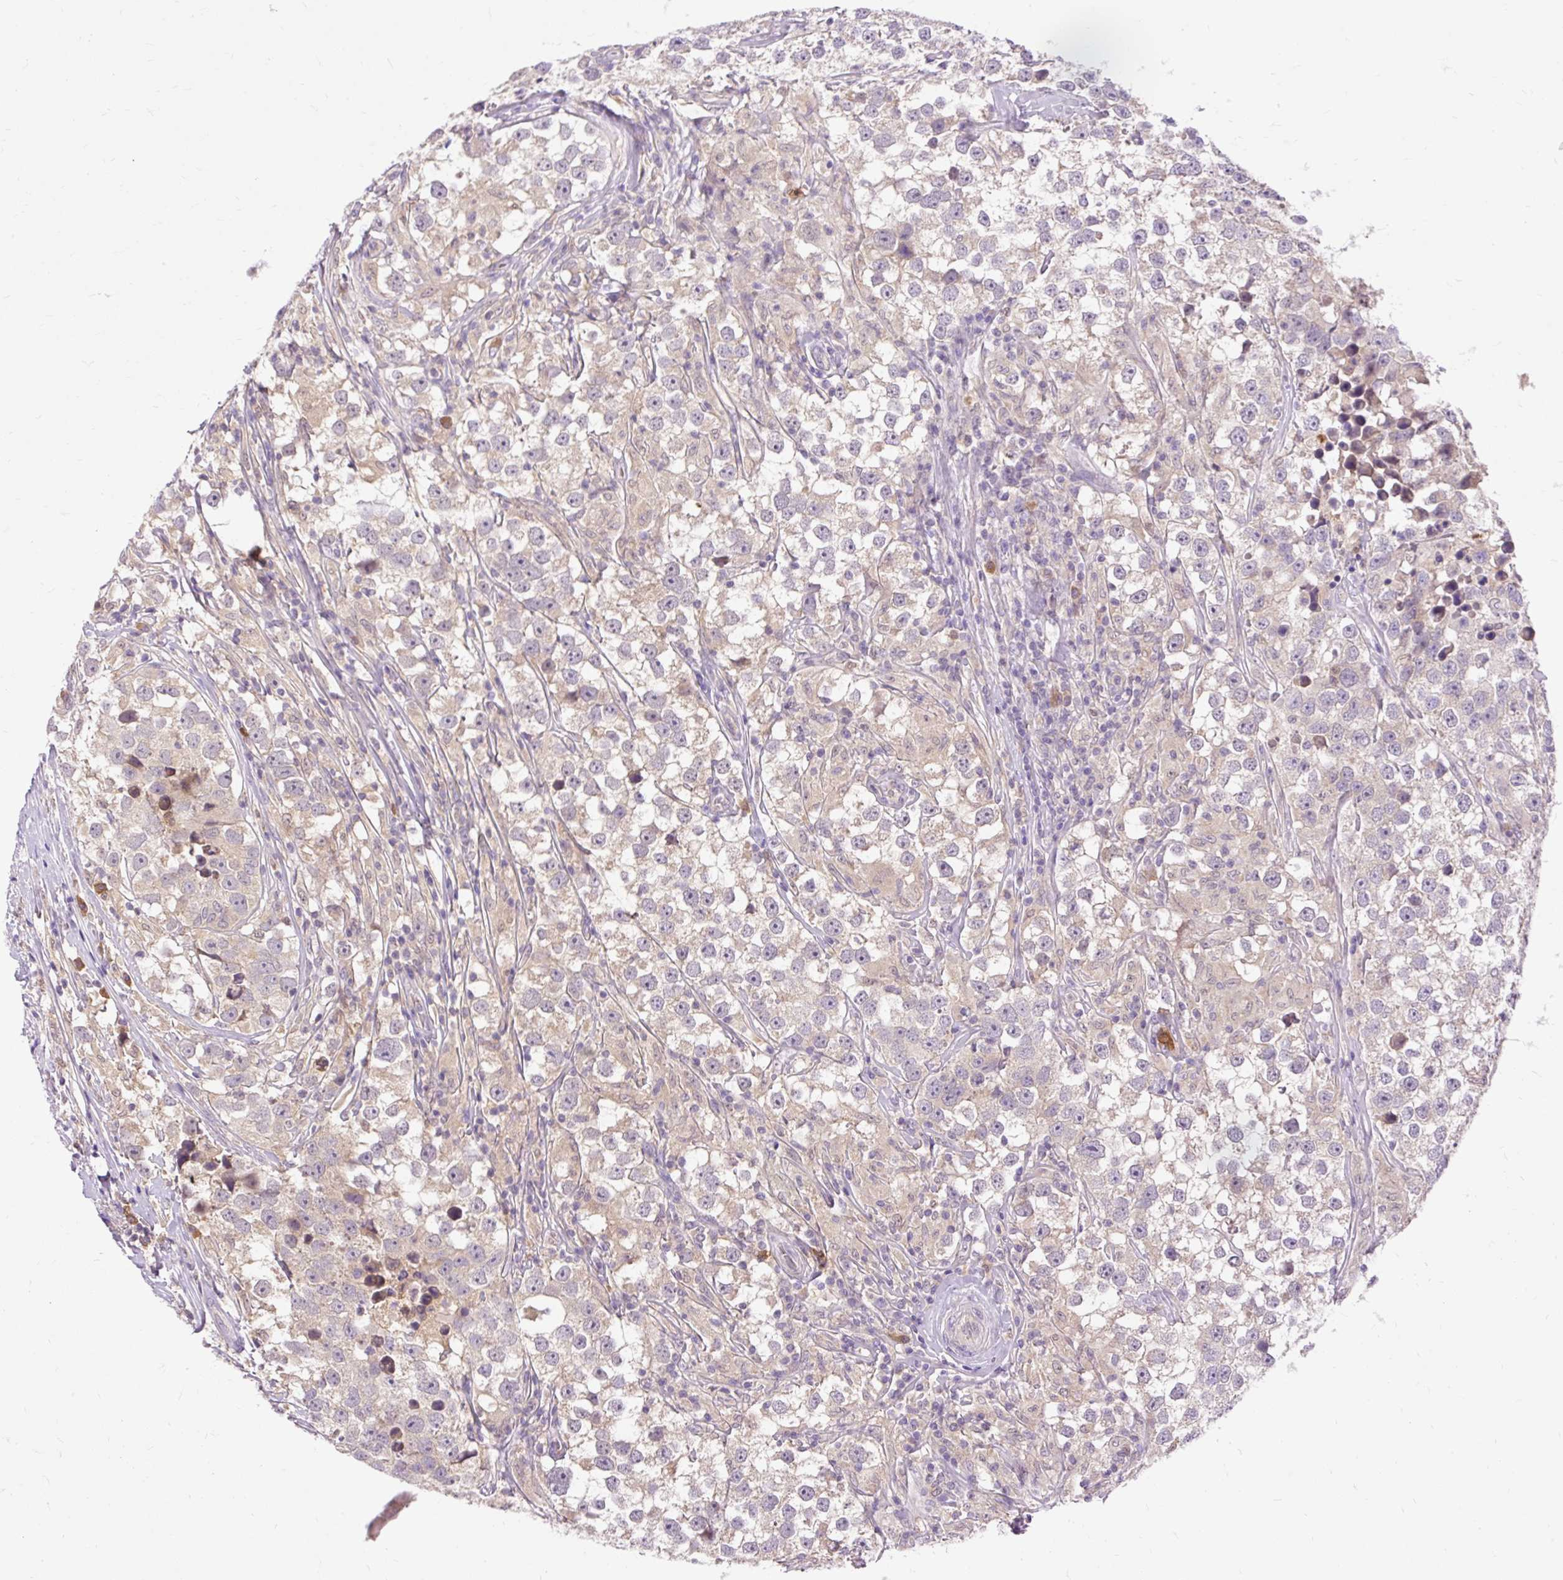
{"staining": {"intensity": "weak", "quantity": "25%-75%", "location": "cytoplasmic/membranous"}, "tissue": "testis cancer", "cell_type": "Tumor cells", "image_type": "cancer", "snomed": [{"axis": "morphology", "description": "Seminoma, NOS"}, {"axis": "topography", "description": "Testis"}], "caption": "Tumor cells demonstrate low levels of weak cytoplasmic/membranous expression in approximately 25%-75% of cells in testis cancer.", "gene": "CTTNBP2", "patient": {"sex": "male", "age": 46}}